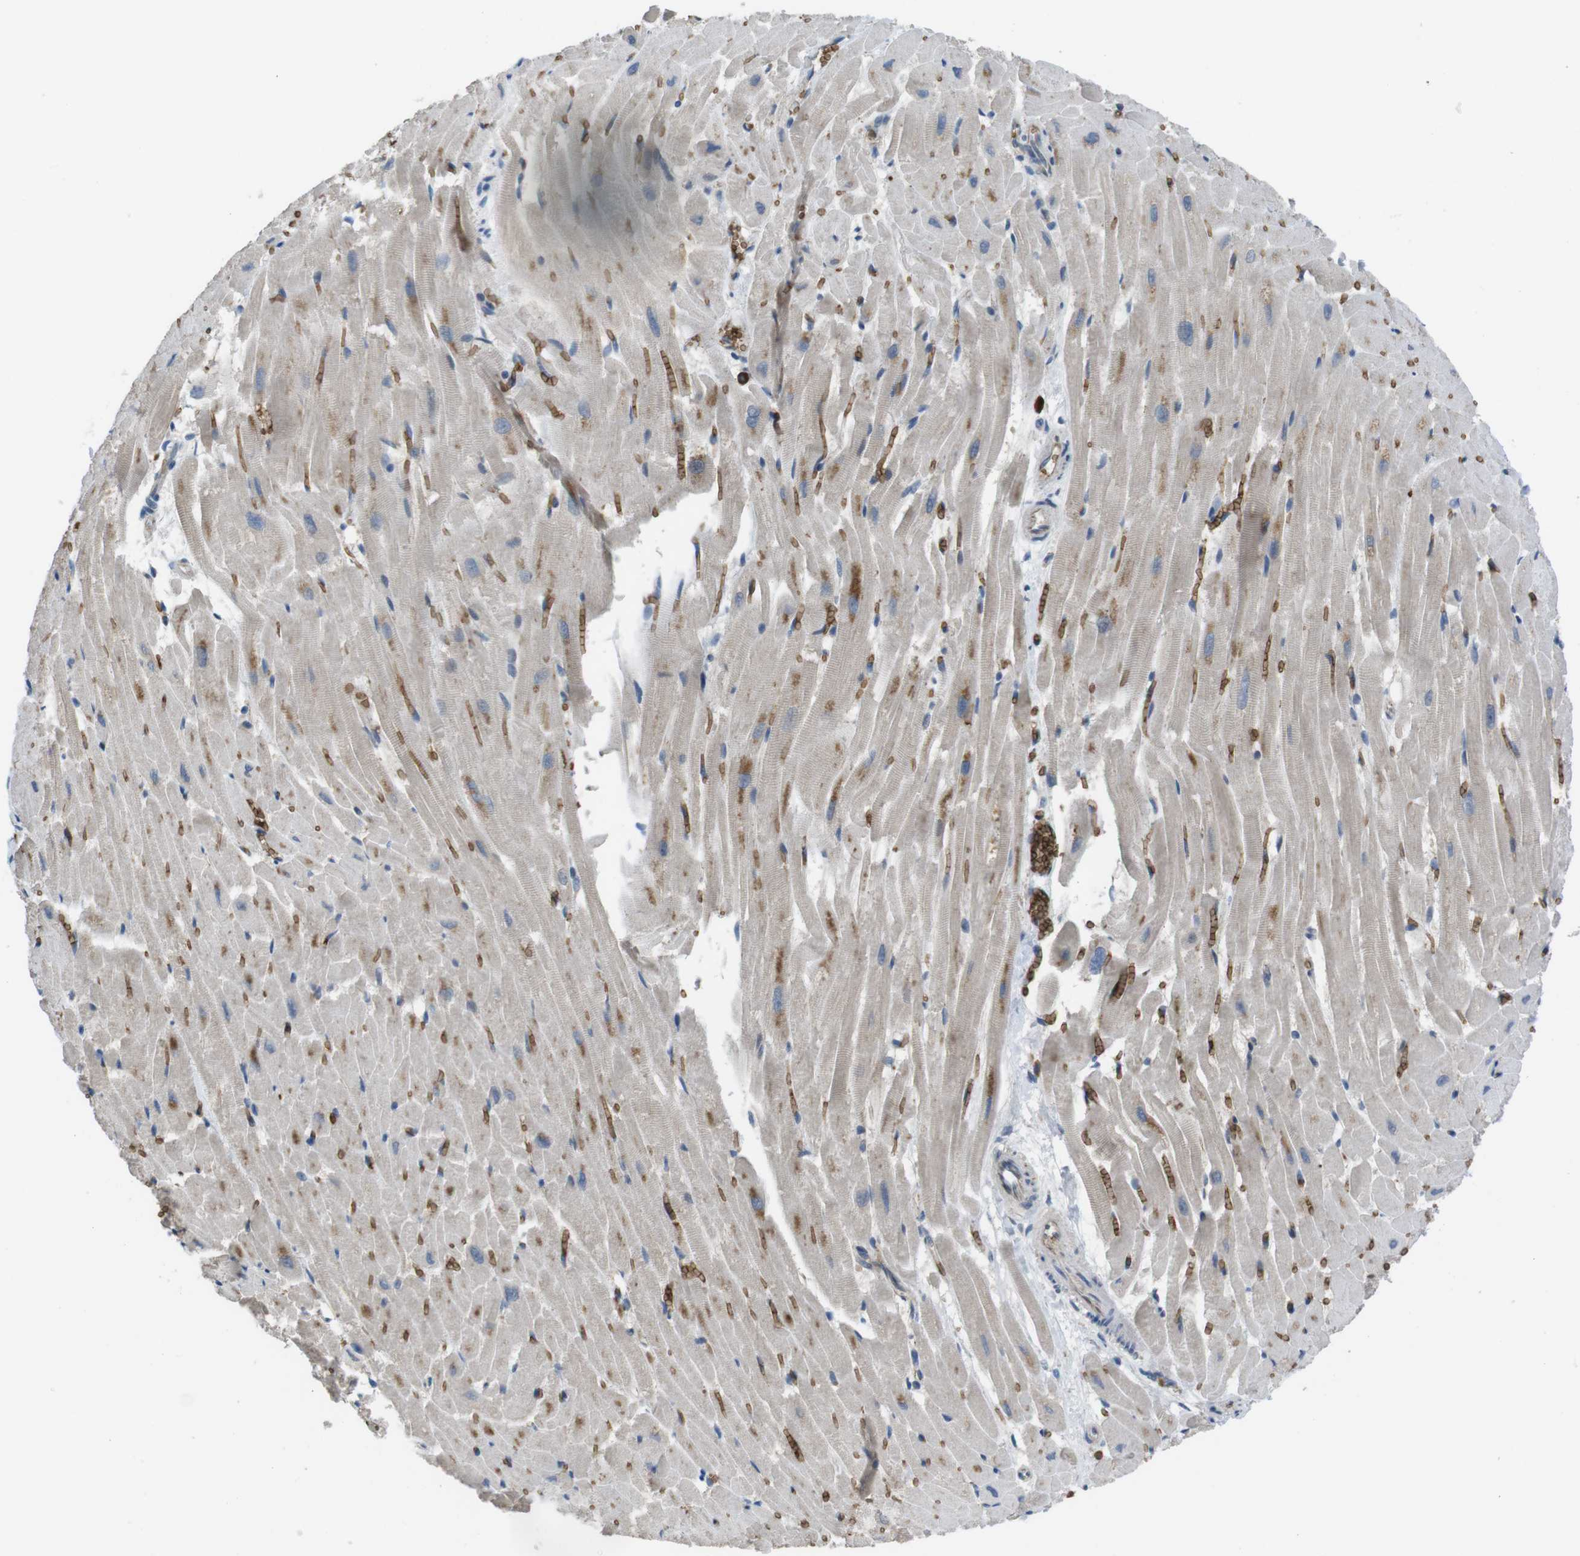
{"staining": {"intensity": "moderate", "quantity": "<25%", "location": "cytoplasmic/membranous"}, "tissue": "heart muscle", "cell_type": "Cardiomyocytes", "image_type": "normal", "snomed": [{"axis": "morphology", "description": "Normal tissue, NOS"}, {"axis": "topography", "description": "Heart"}], "caption": "Immunohistochemistry staining of unremarkable heart muscle, which exhibits low levels of moderate cytoplasmic/membranous staining in about <25% of cardiomyocytes indicating moderate cytoplasmic/membranous protein staining. The staining was performed using DAB (3,3'-diaminobenzidine) (brown) for protein detection and nuclei were counterstained in hematoxylin (blue).", "gene": "GYPA", "patient": {"sex": "female", "age": 19}}